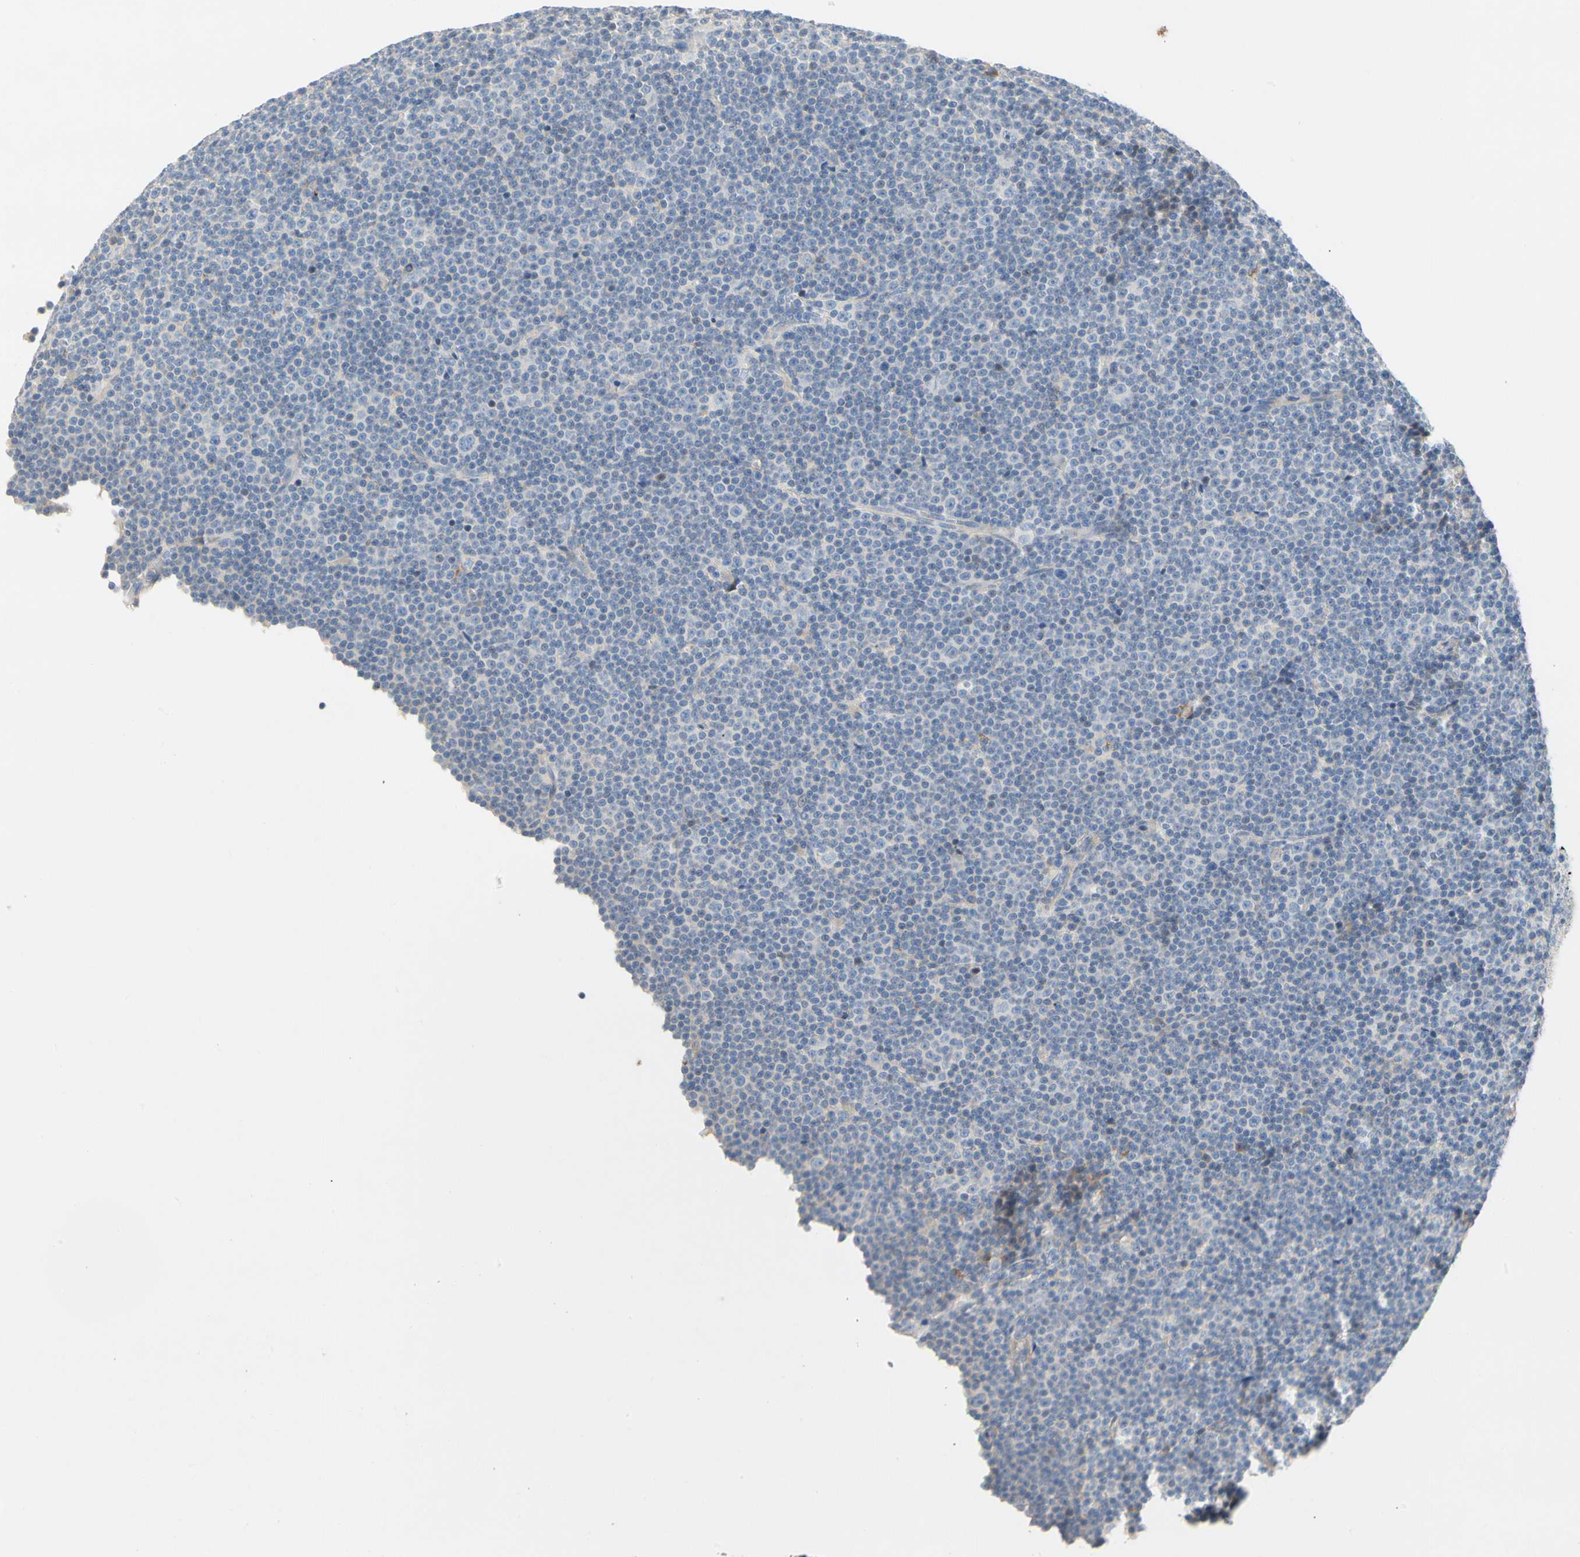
{"staining": {"intensity": "negative", "quantity": "none", "location": "none"}, "tissue": "lymphoma", "cell_type": "Tumor cells", "image_type": "cancer", "snomed": [{"axis": "morphology", "description": "Malignant lymphoma, non-Hodgkin's type, Low grade"}, {"axis": "topography", "description": "Lymph node"}], "caption": "Immunohistochemistry (IHC) histopathology image of lymphoma stained for a protein (brown), which reveals no staining in tumor cells. (DAB (3,3'-diaminobenzidine) immunohistochemistry visualized using brightfield microscopy, high magnification).", "gene": "CCM2L", "patient": {"sex": "female", "age": 67}}